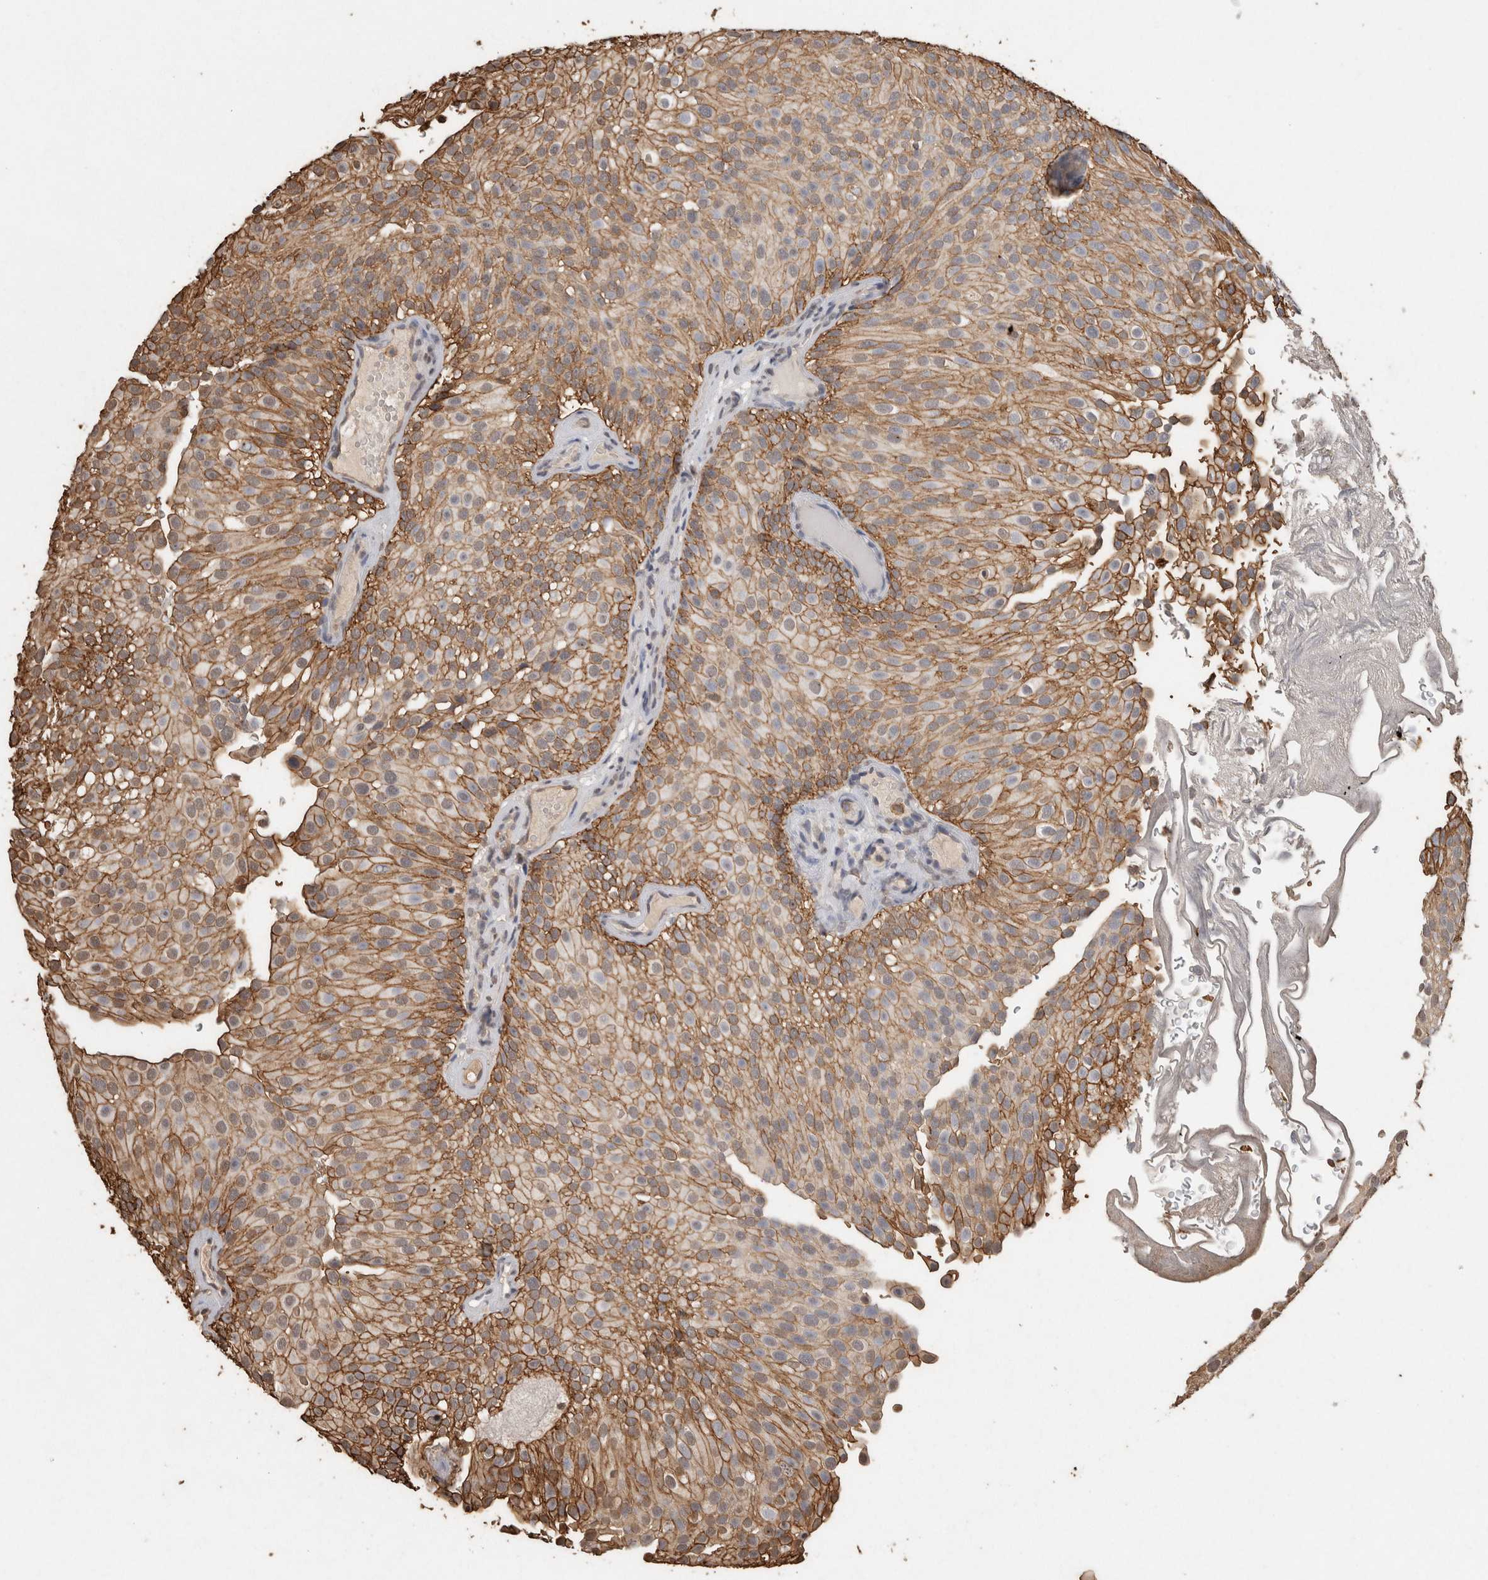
{"staining": {"intensity": "moderate", "quantity": ">75%", "location": "cytoplasmic/membranous"}, "tissue": "urothelial cancer", "cell_type": "Tumor cells", "image_type": "cancer", "snomed": [{"axis": "morphology", "description": "Urothelial carcinoma, Low grade"}, {"axis": "topography", "description": "Urinary bladder"}], "caption": "This image demonstrates urothelial cancer stained with immunohistochemistry to label a protein in brown. The cytoplasmic/membranous of tumor cells show moderate positivity for the protein. Nuclei are counter-stained blue.", "gene": "S100A10", "patient": {"sex": "male", "age": 78}}